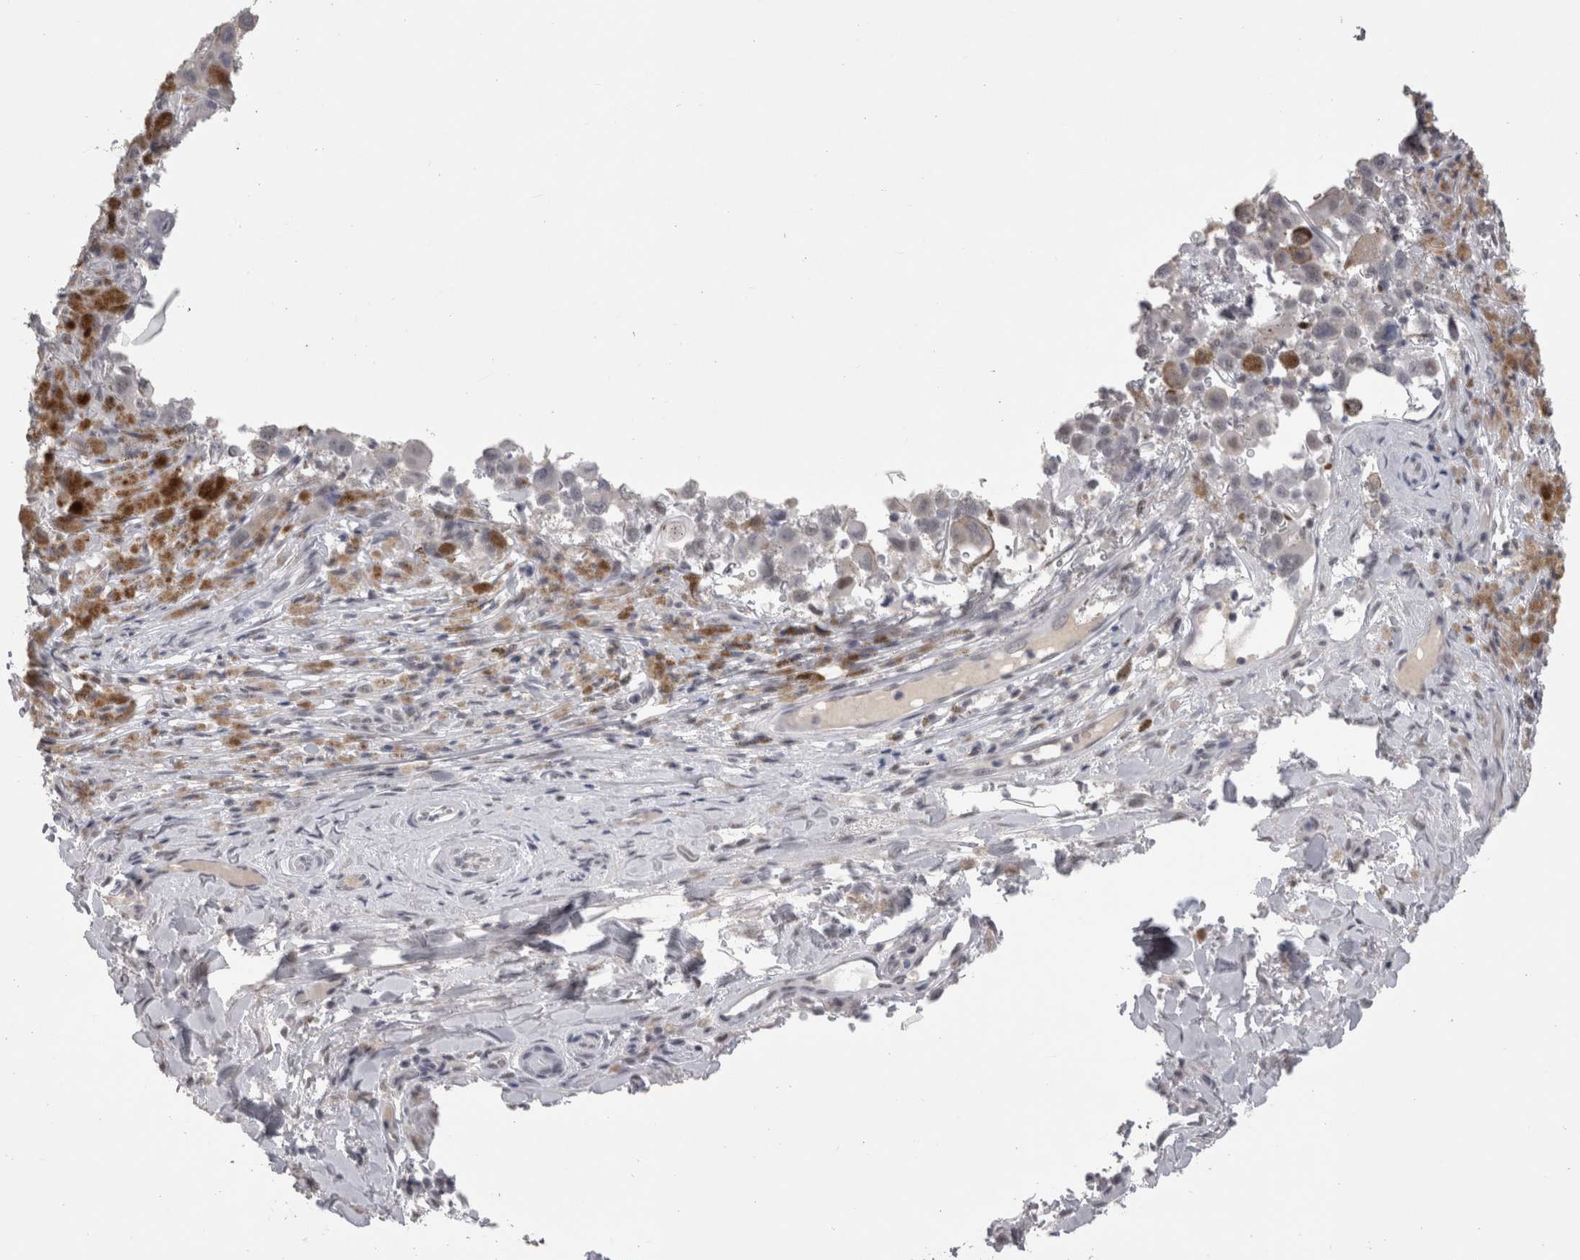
{"staining": {"intensity": "negative", "quantity": "none", "location": "none"}, "tissue": "melanoma", "cell_type": "Tumor cells", "image_type": "cancer", "snomed": [{"axis": "morphology", "description": "Malignant melanoma, NOS"}, {"axis": "topography", "description": "Skin"}], "caption": "Melanoma was stained to show a protein in brown. There is no significant positivity in tumor cells. (DAB (3,3'-diaminobenzidine) IHC with hematoxylin counter stain).", "gene": "DDX17", "patient": {"sex": "male", "age": 96}}